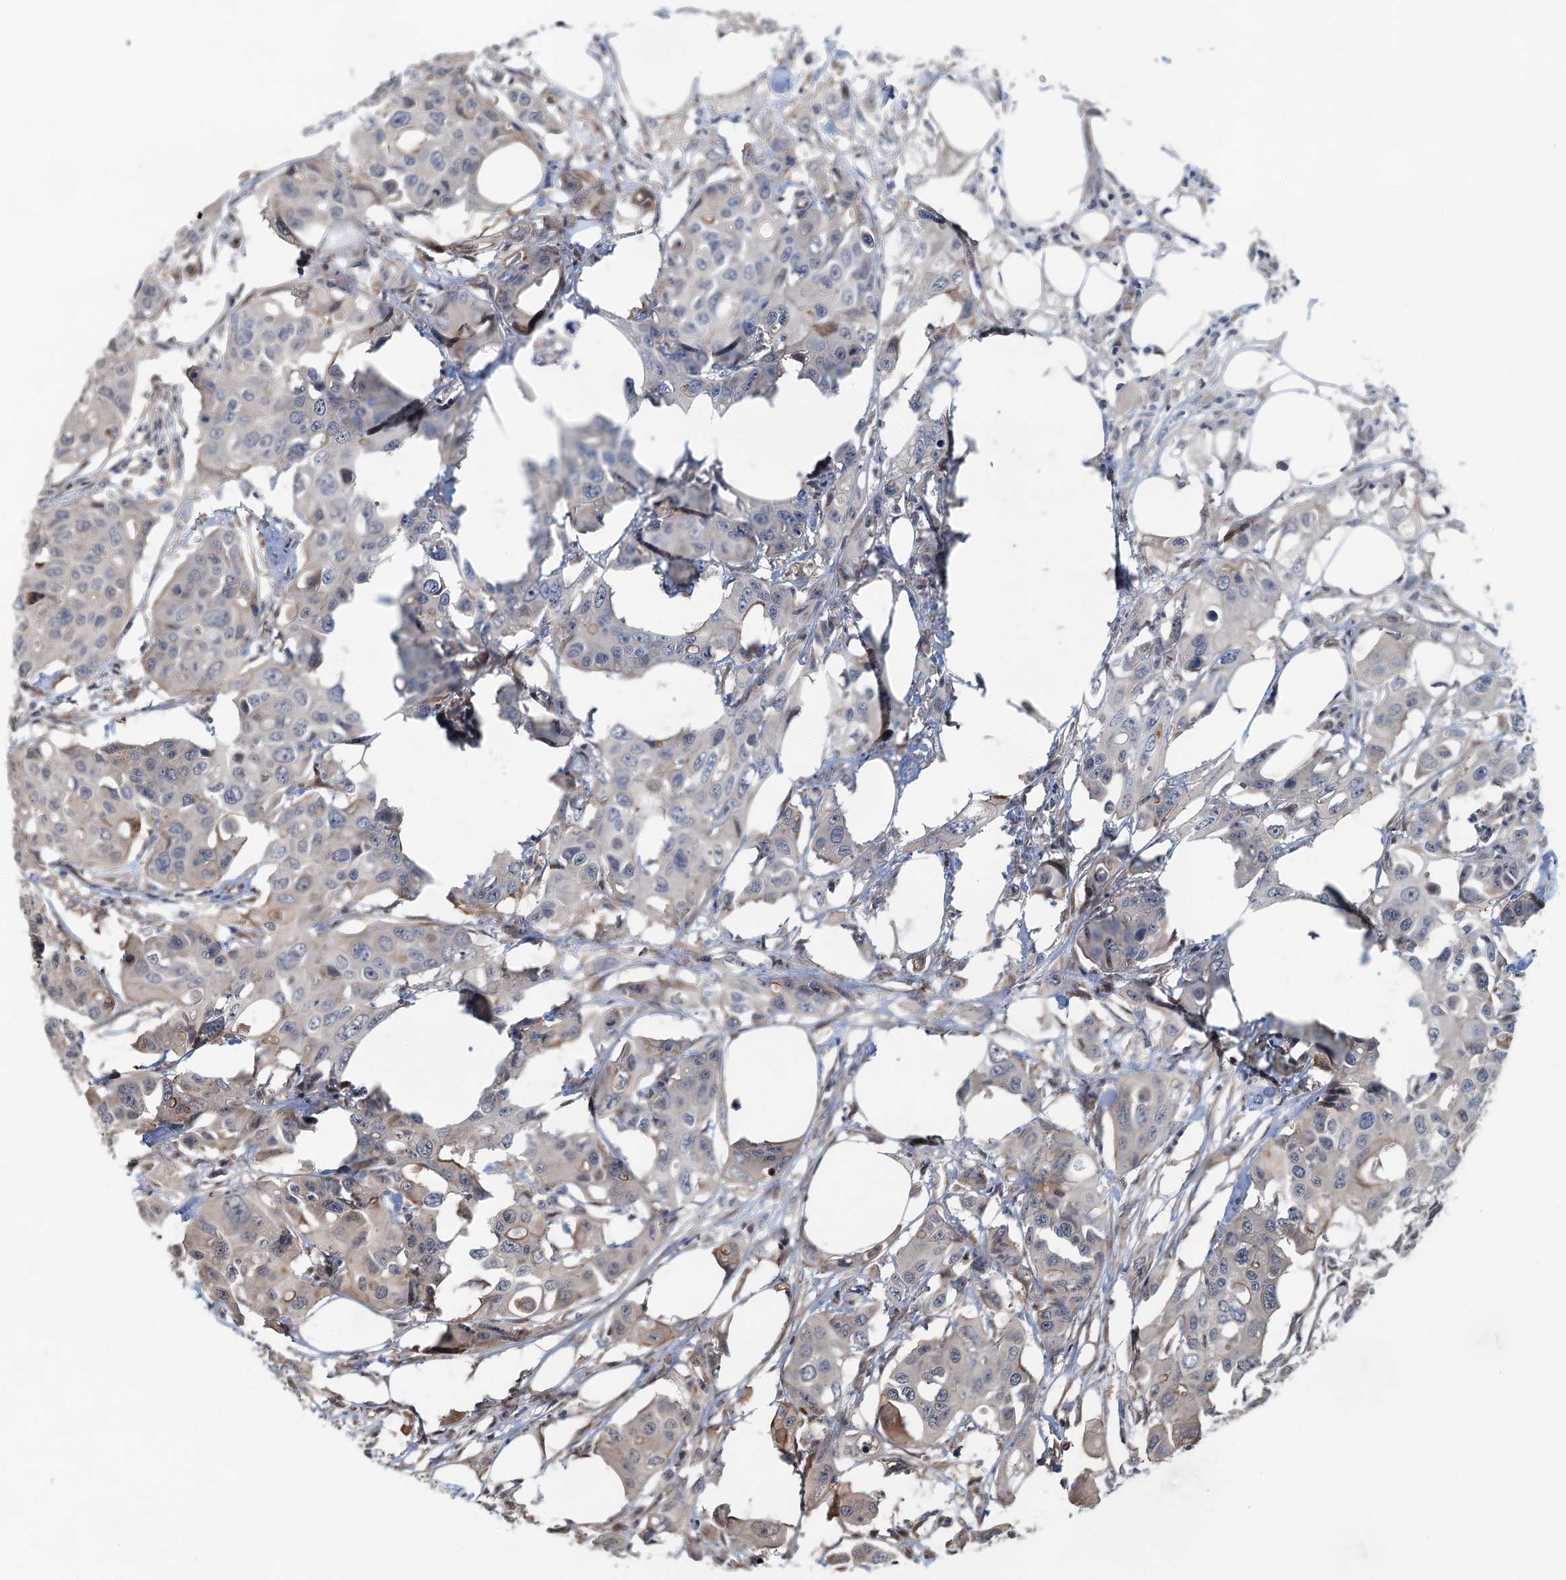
{"staining": {"intensity": "weak", "quantity": "<25%", "location": "cytoplasmic/membranous"}, "tissue": "colorectal cancer", "cell_type": "Tumor cells", "image_type": "cancer", "snomed": [{"axis": "morphology", "description": "Adenocarcinoma, NOS"}, {"axis": "topography", "description": "Colon"}], "caption": "The histopathology image displays no staining of tumor cells in colorectal cancer. (Stains: DAB immunohistochemistry with hematoxylin counter stain, Microscopy: brightfield microscopy at high magnification).", "gene": "WHAMM", "patient": {"sex": "male", "age": 77}}